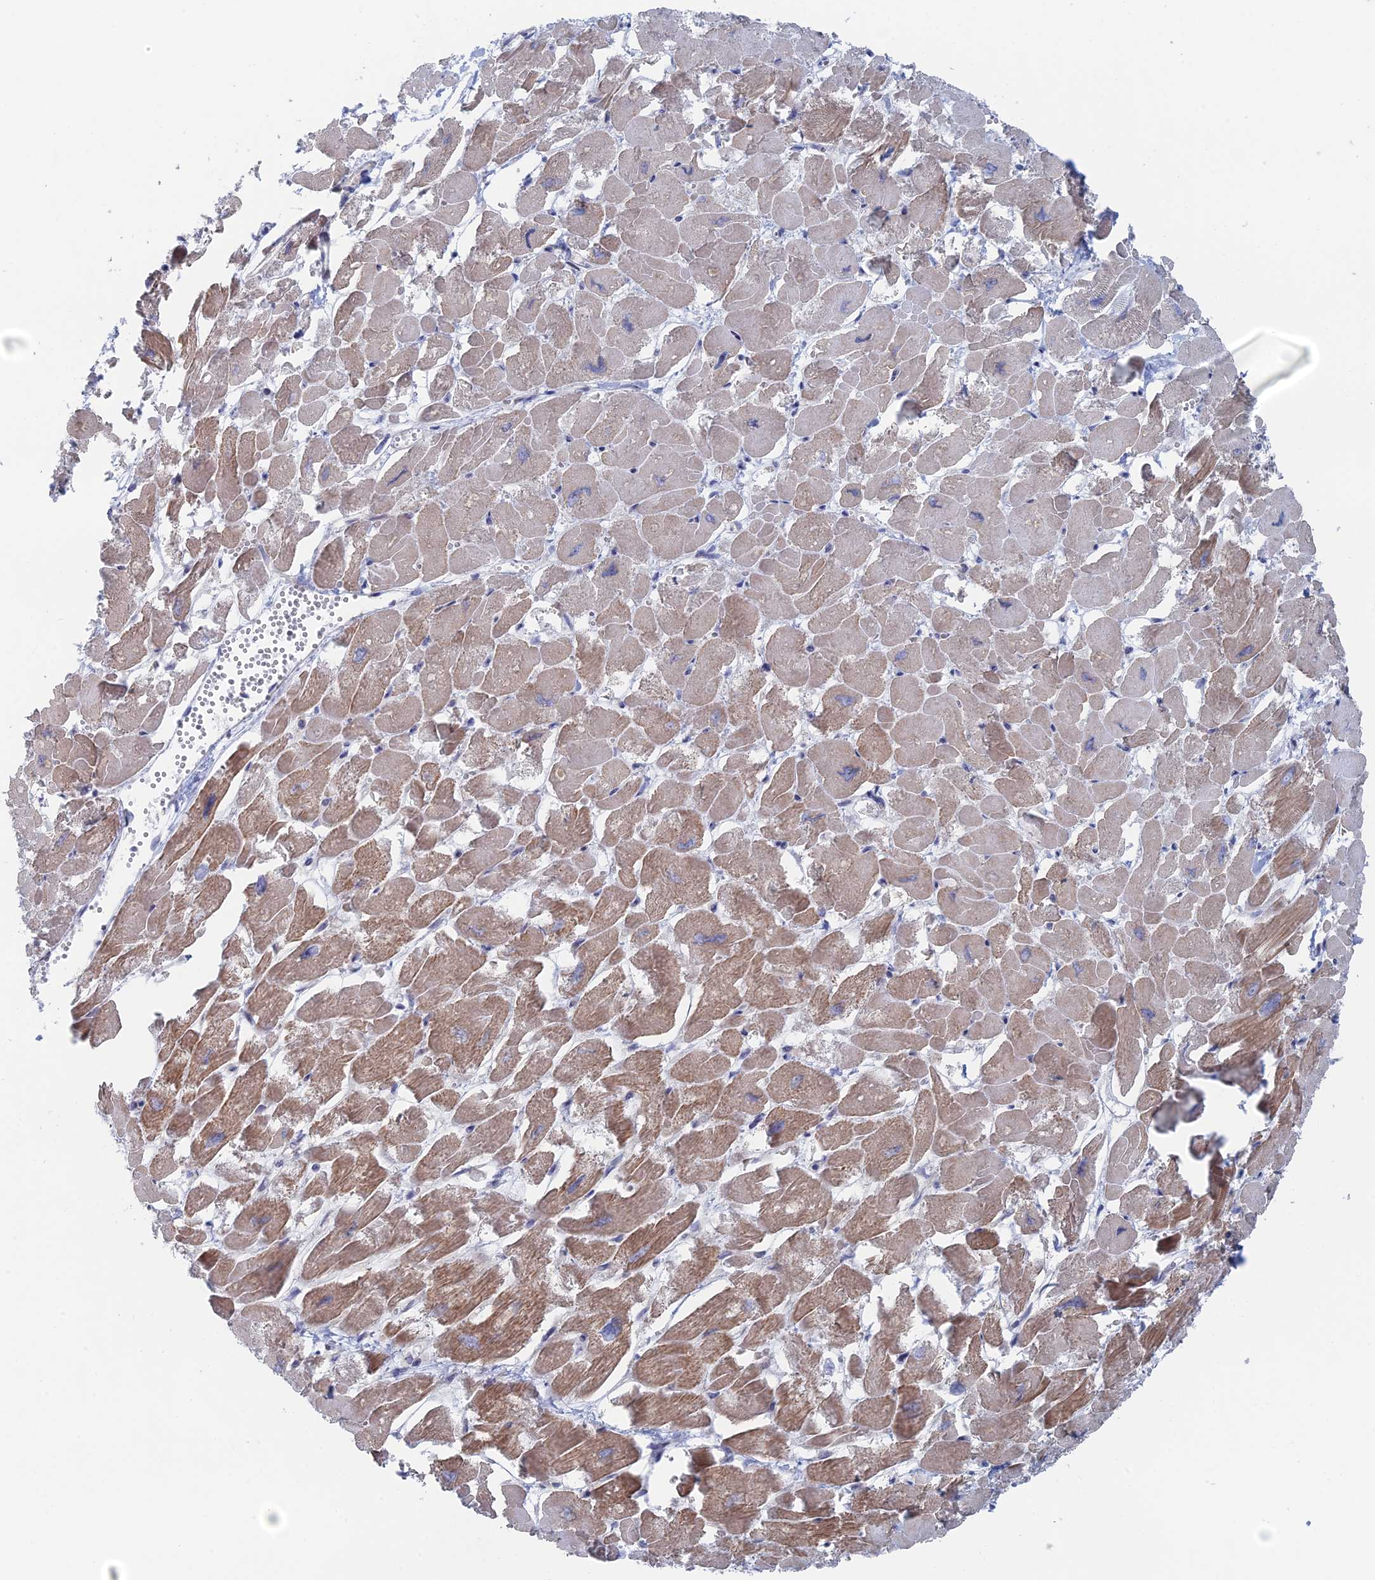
{"staining": {"intensity": "moderate", "quantity": "25%-75%", "location": "cytoplasmic/membranous"}, "tissue": "heart muscle", "cell_type": "Cardiomyocytes", "image_type": "normal", "snomed": [{"axis": "morphology", "description": "Normal tissue, NOS"}, {"axis": "topography", "description": "Heart"}], "caption": "The immunohistochemical stain labels moderate cytoplasmic/membranous staining in cardiomyocytes of normal heart muscle.", "gene": "IL7", "patient": {"sex": "male", "age": 54}}